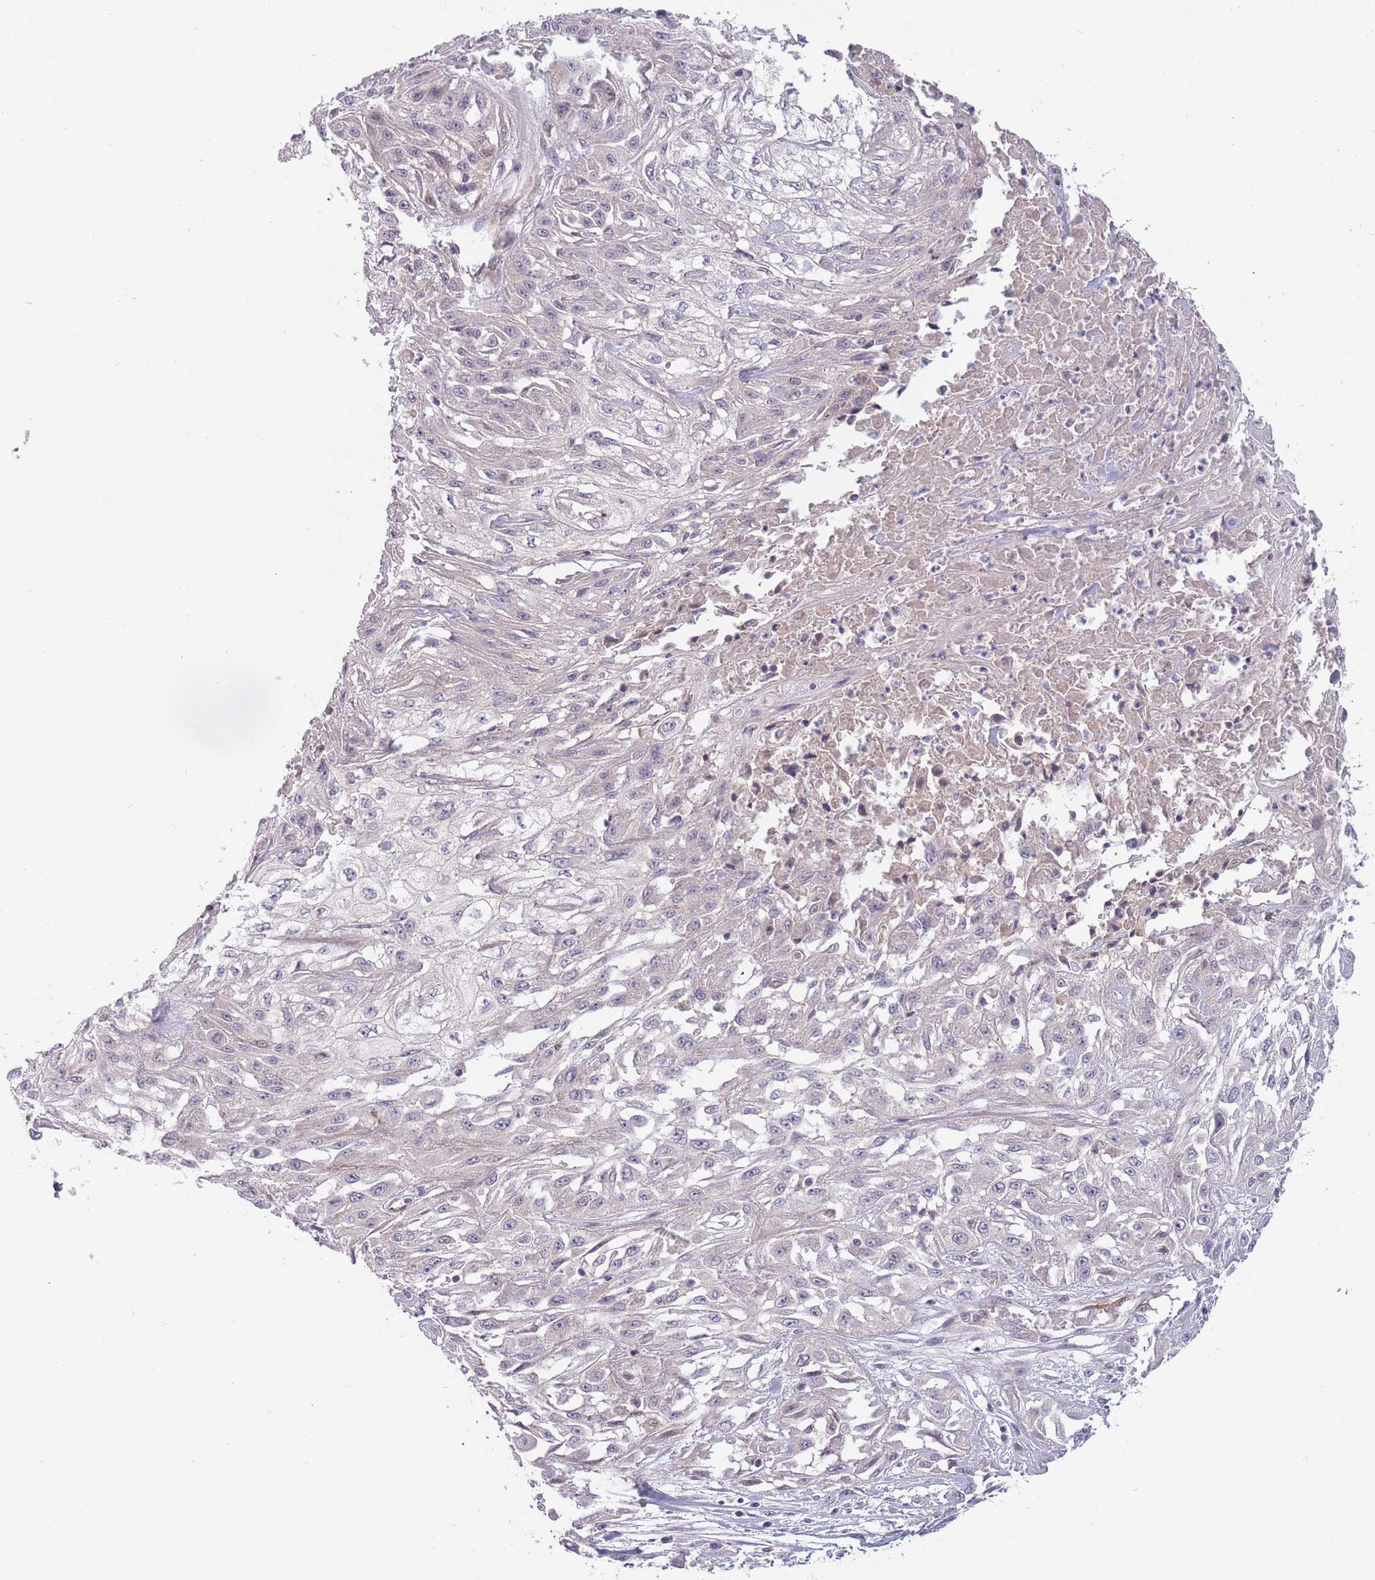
{"staining": {"intensity": "negative", "quantity": "none", "location": "none"}, "tissue": "skin cancer", "cell_type": "Tumor cells", "image_type": "cancer", "snomed": [{"axis": "morphology", "description": "Squamous cell carcinoma, NOS"}, {"axis": "morphology", "description": "Squamous cell carcinoma, metastatic, NOS"}, {"axis": "topography", "description": "Skin"}, {"axis": "topography", "description": "Lymph node"}], "caption": "Metastatic squamous cell carcinoma (skin) stained for a protein using IHC shows no staining tumor cells.", "gene": "SAV1", "patient": {"sex": "male", "age": 75}}